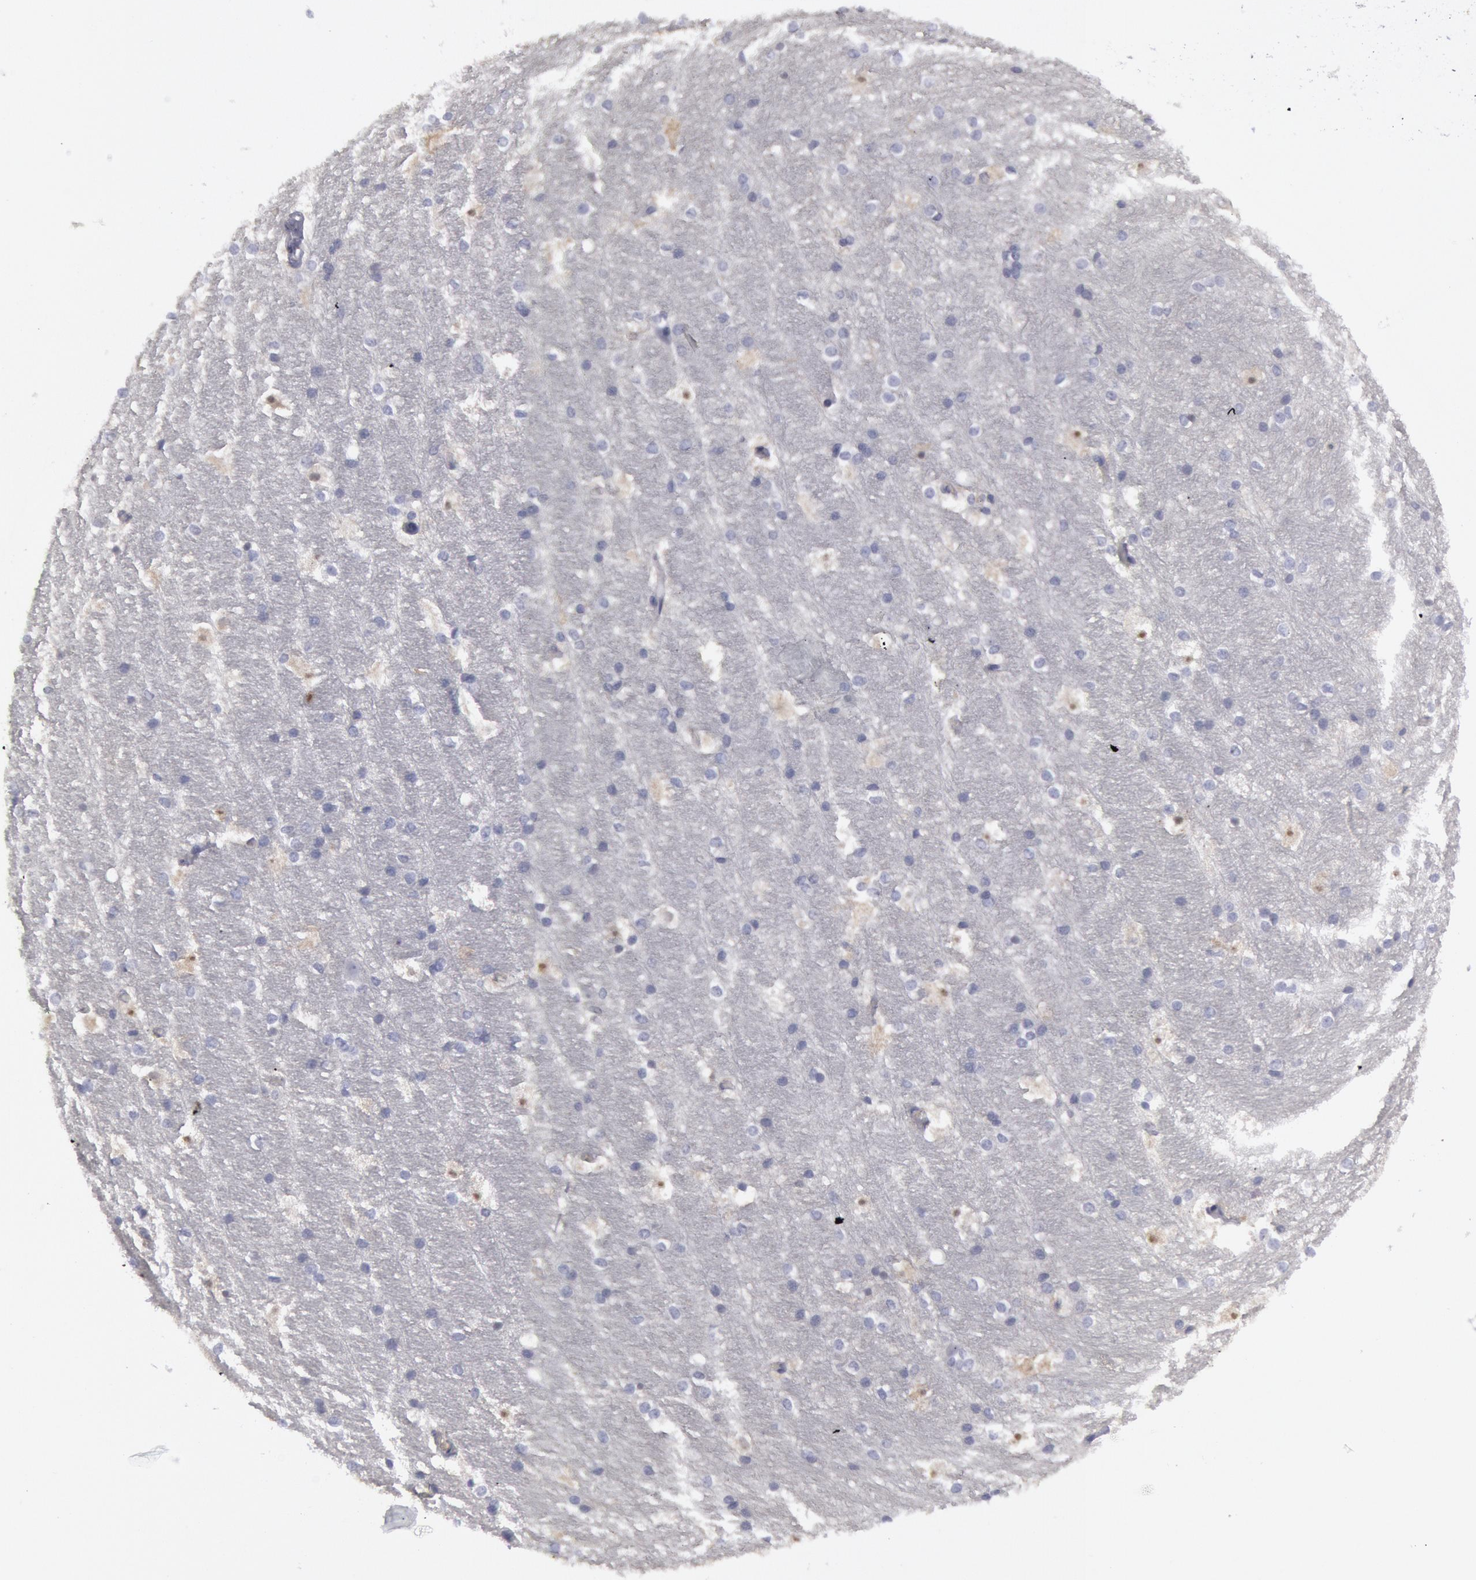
{"staining": {"intensity": "weak", "quantity": "<25%", "location": "cytoplasmic/membranous"}, "tissue": "hippocampus", "cell_type": "Glial cells", "image_type": "normal", "snomed": [{"axis": "morphology", "description": "Normal tissue, NOS"}, {"axis": "topography", "description": "Hippocampus"}], "caption": "An image of hippocampus stained for a protein demonstrates no brown staining in glial cells. The staining is performed using DAB brown chromogen with nuclei counter-stained in using hematoxylin.", "gene": "FHL1", "patient": {"sex": "female", "age": 19}}